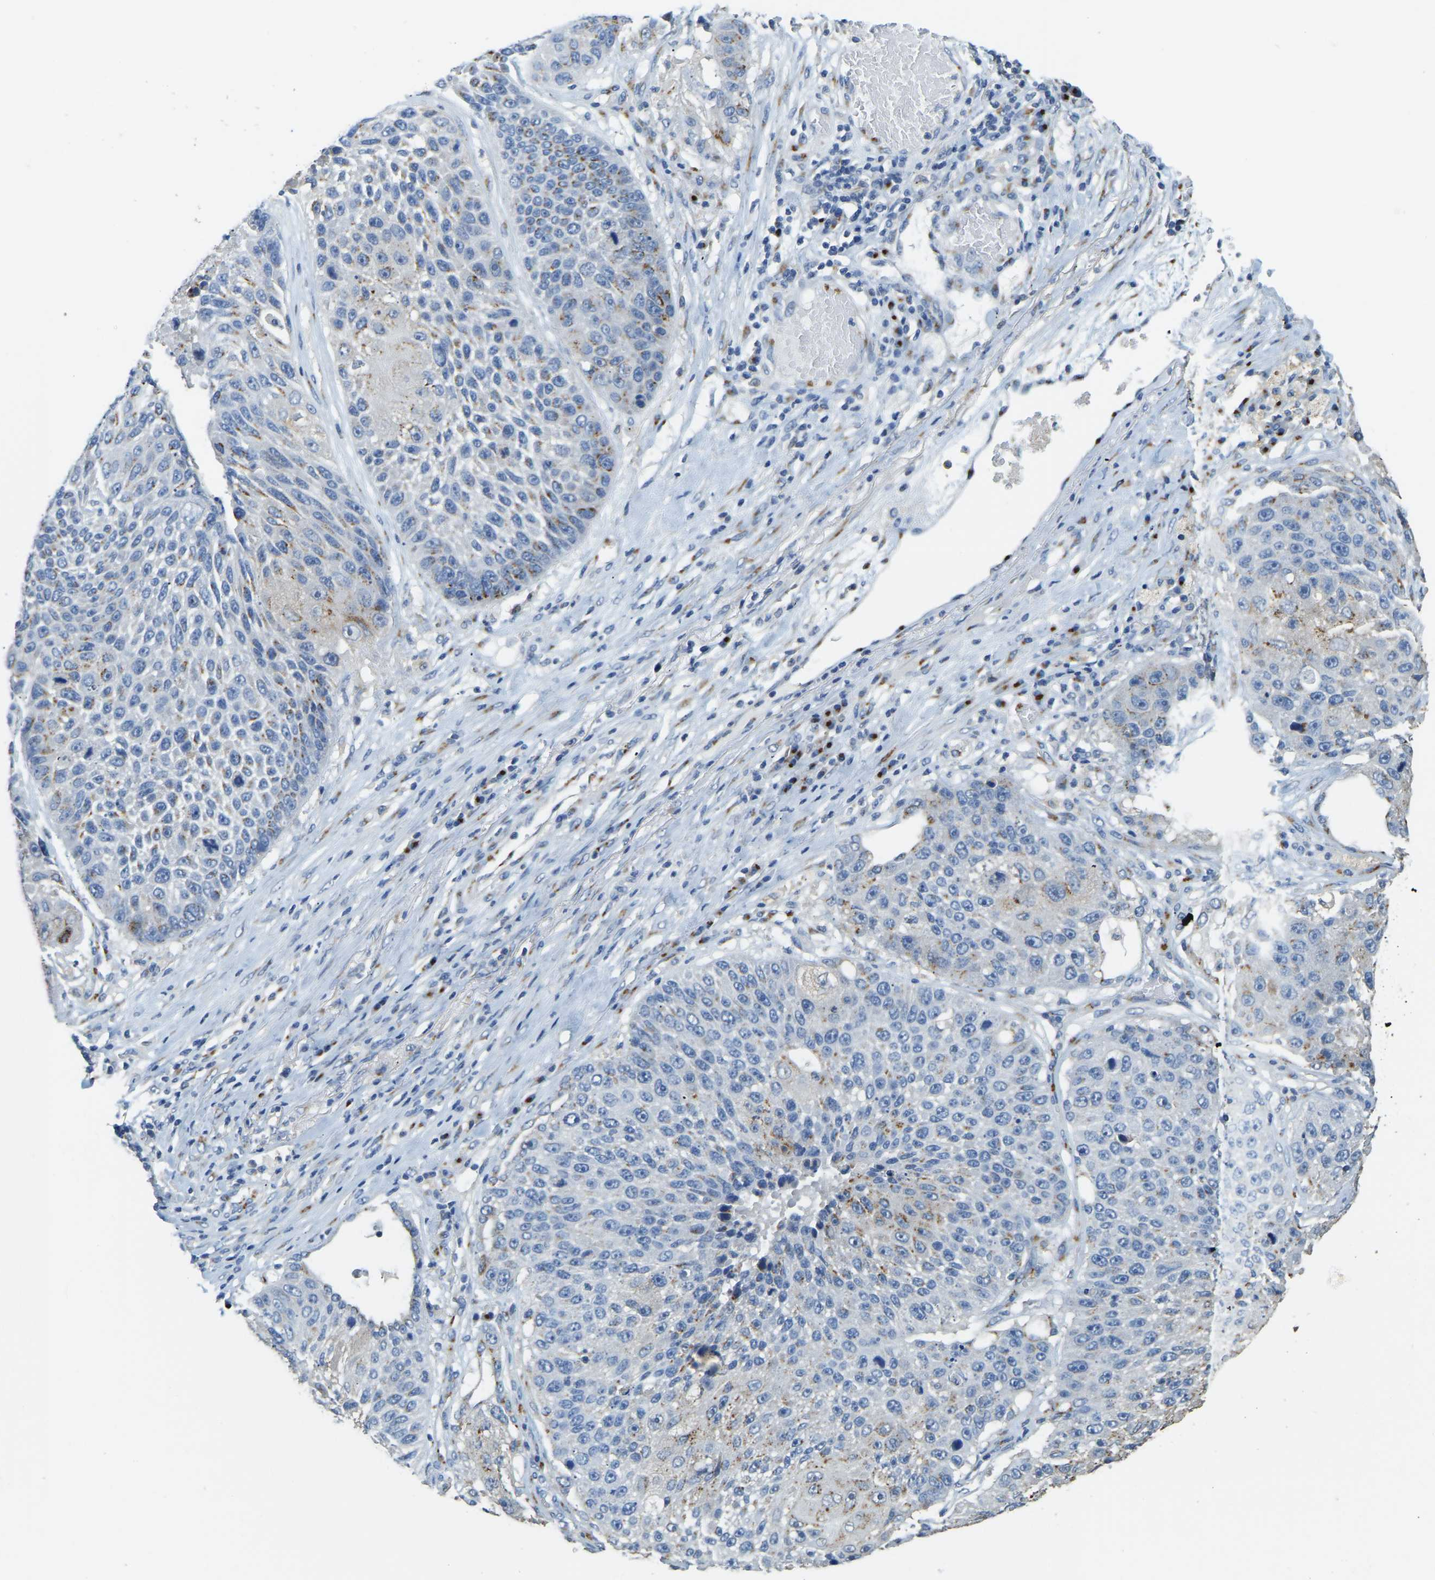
{"staining": {"intensity": "moderate", "quantity": "<25%", "location": "cytoplasmic/membranous"}, "tissue": "lung cancer", "cell_type": "Tumor cells", "image_type": "cancer", "snomed": [{"axis": "morphology", "description": "Squamous cell carcinoma, NOS"}, {"axis": "topography", "description": "Lung"}], "caption": "This is a photomicrograph of immunohistochemistry staining of lung squamous cell carcinoma, which shows moderate positivity in the cytoplasmic/membranous of tumor cells.", "gene": "FAM174A", "patient": {"sex": "male", "age": 61}}